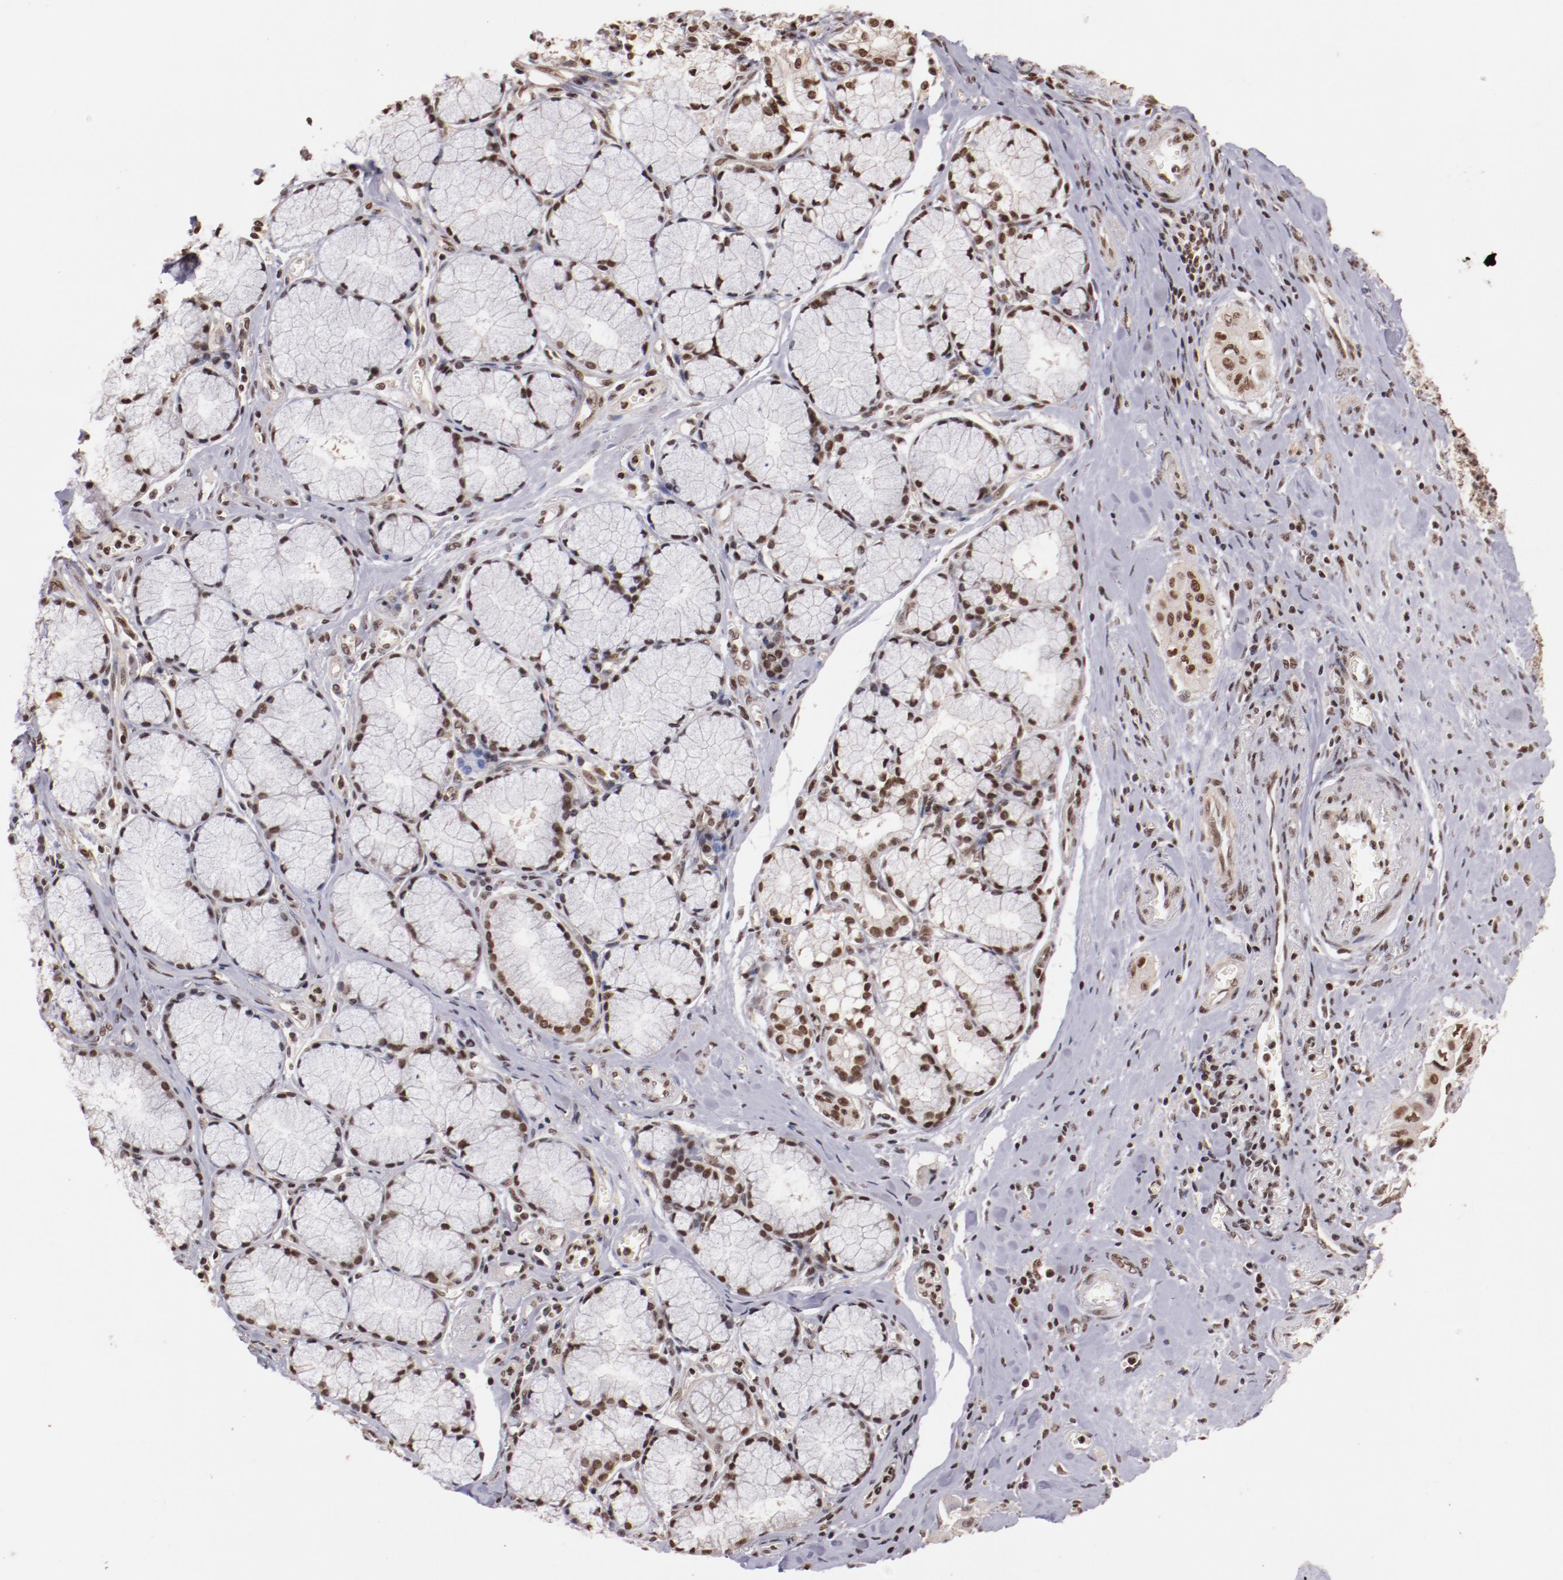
{"staining": {"intensity": "moderate", "quantity": ">75%", "location": "nuclear"}, "tissue": "pancreatic cancer", "cell_type": "Tumor cells", "image_type": "cancer", "snomed": [{"axis": "morphology", "description": "Adenocarcinoma, NOS"}, {"axis": "topography", "description": "Pancreas"}], "caption": "Immunohistochemical staining of human pancreatic cancer exhibits medium levels of moderate nuclear protein positivity in approximately >75% of tumor cells.", "gene": "STAG2", "patient": {"sex": "male", "age": 77}}